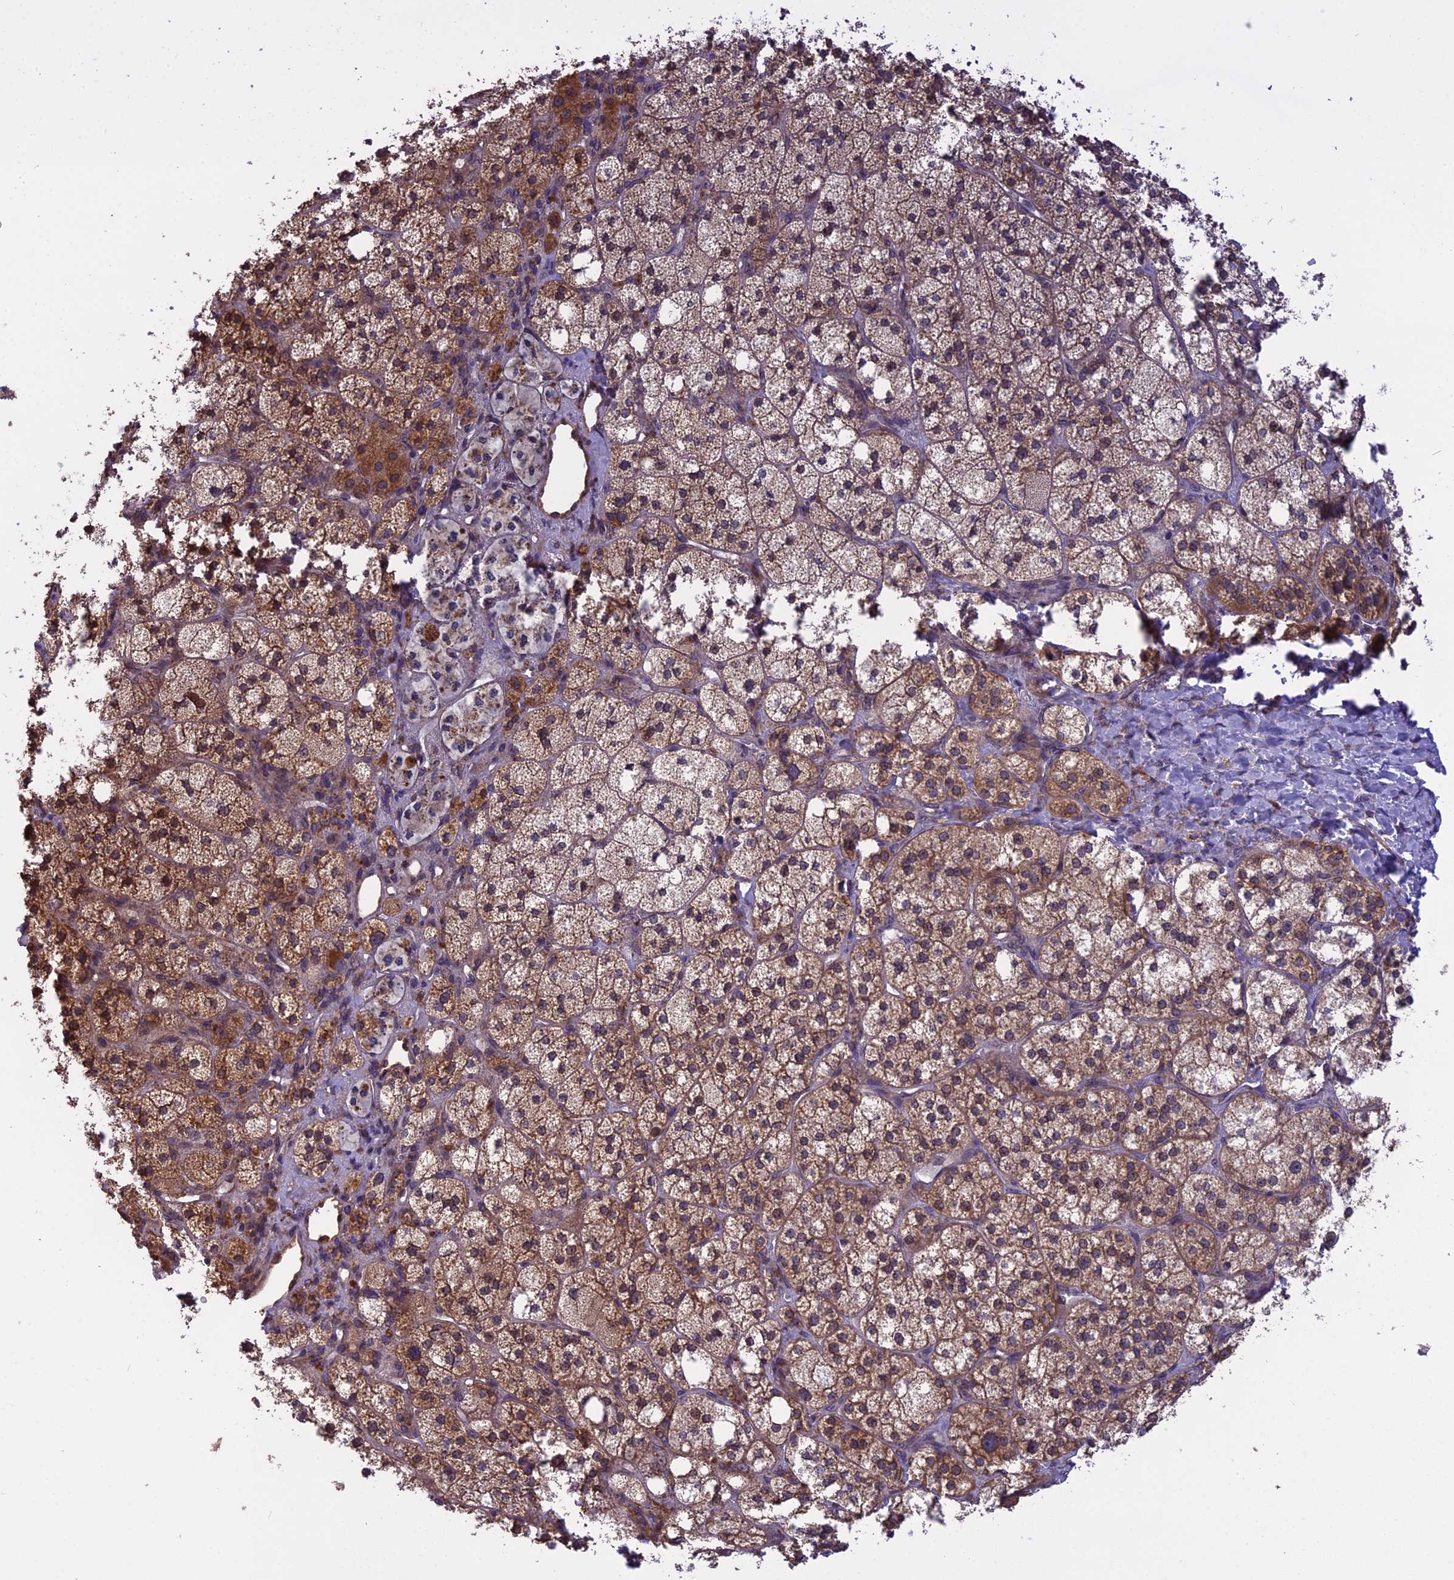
{"staining": {"intensity": "strong", "quantity": "25%-75%", "location": "cytoplasmic/membranous"}, "tissue": "adrenal gland", "cell_type": "Glandular cells", "image_type": "normal", "snomed": [{"axis": "morphology", "description": "Normal tissue, NOS"}, {"axis": "topography", "description": "Adrenal gland"}], "caption": "The histopathology image demonstrates immunohistochemical staining of benign adrenal gland. There is strong cytoplasmic/membranous positivity is appreciated in approximately 25%-75% of glandular cells. The staining was performed using DAB (3,3'-diaminobenzidine) to visualize the protein expression in brown, while the nuclei were stained in blue with hematoxylin (Magnification: 20x).", "gene": "CHMP2A", "patient": {"sex": "male", "age": 61}}